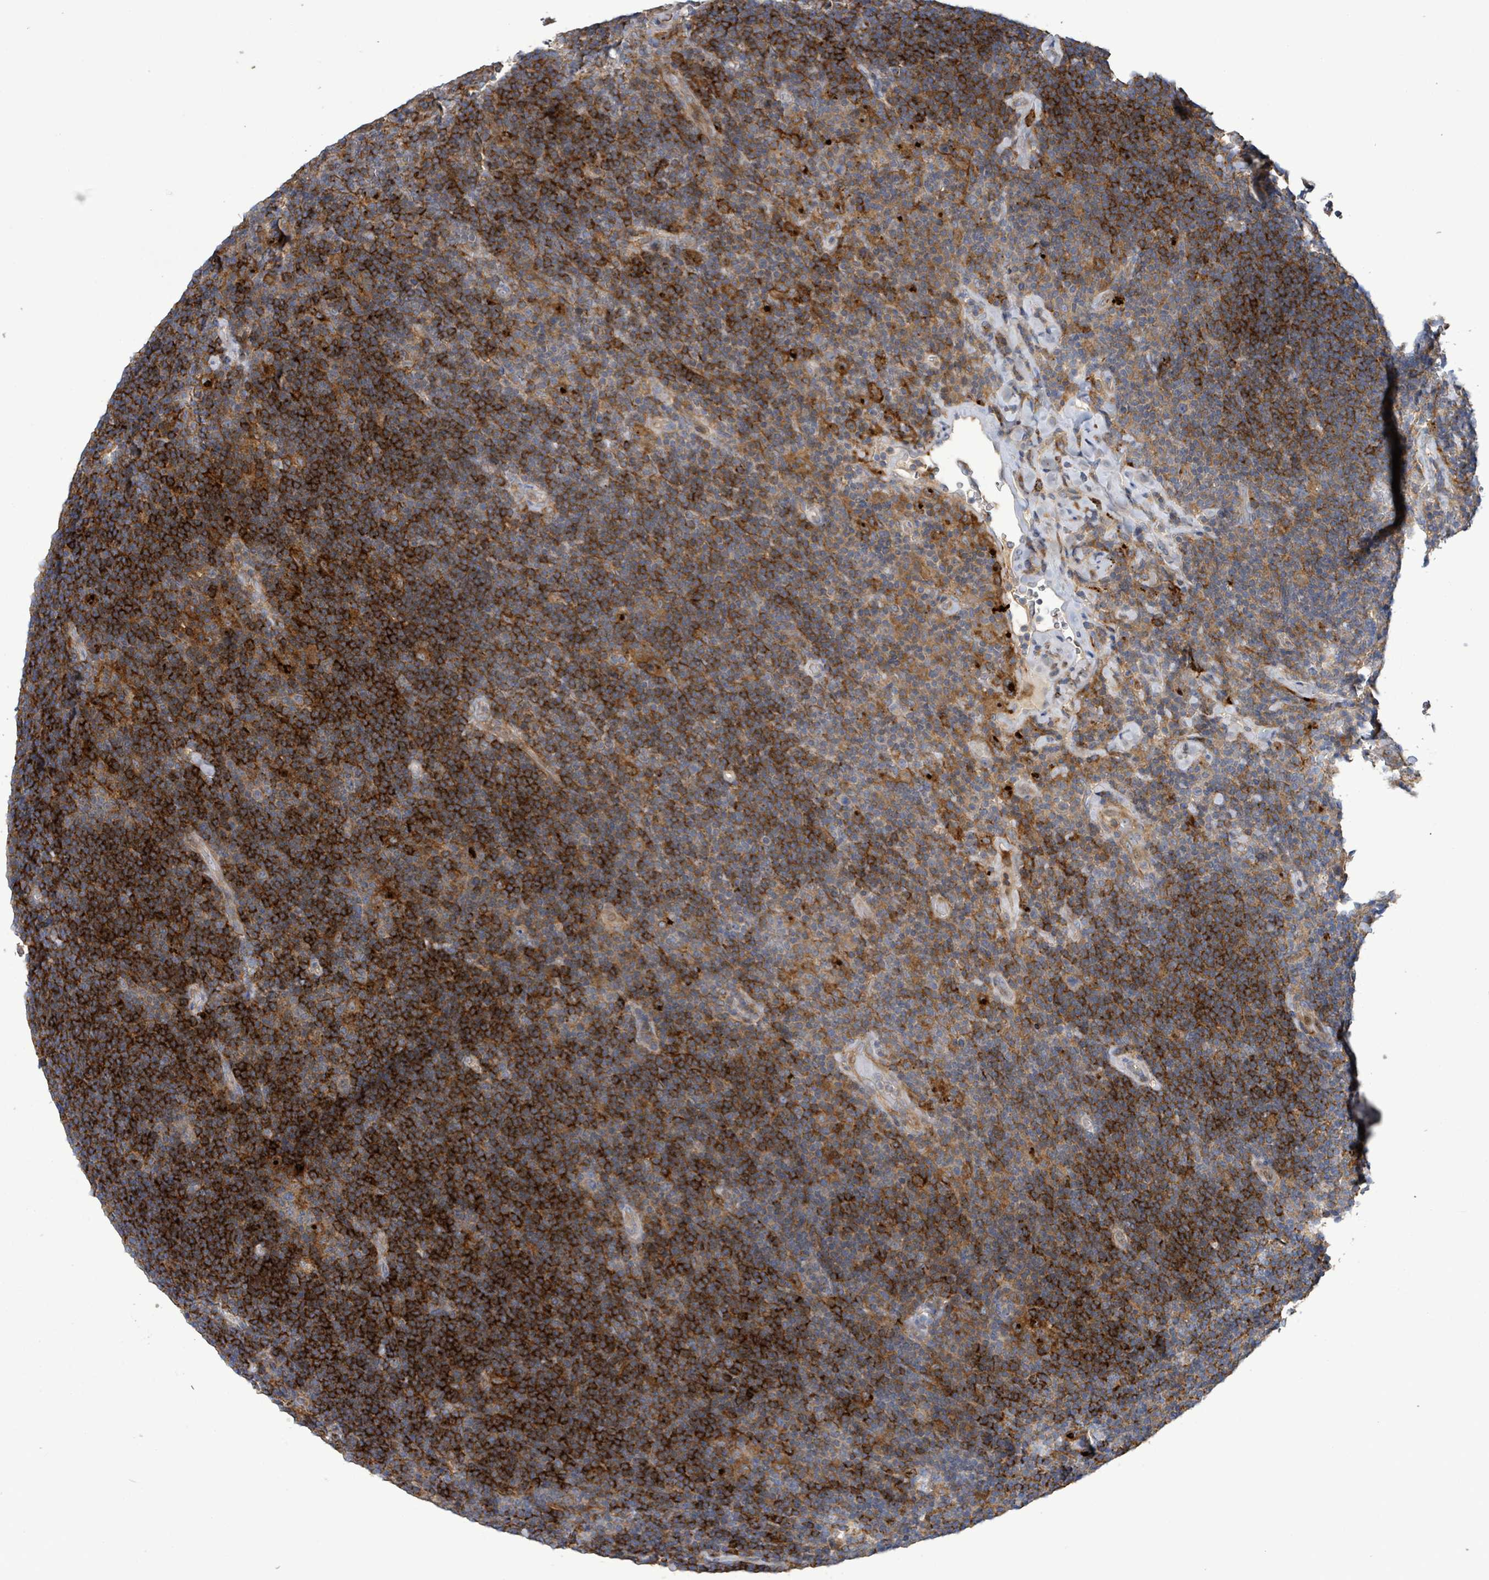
{"staining": {"intensity": "moderate", "quantity": "<25%", "location": "cytoplasmic/membranous"}, "tissue": "lymphoma", "cell_type": "Tumor cells", "image_type": "cancer", "snomed": [{"axis": "morphology", "description": "Hodgkin's disease, NOS"}, {"axis": "topography", "description": "Lymph node"}], "caption": "Approximately <25% of tumor cells in human Hodgkin's disease show moderate cytoplasmic/membranous protein positivity as visualized by brown immunohistochemical staining.", "gene": "PLAAT1", "patient": {"sex": "female", "age": 57}}